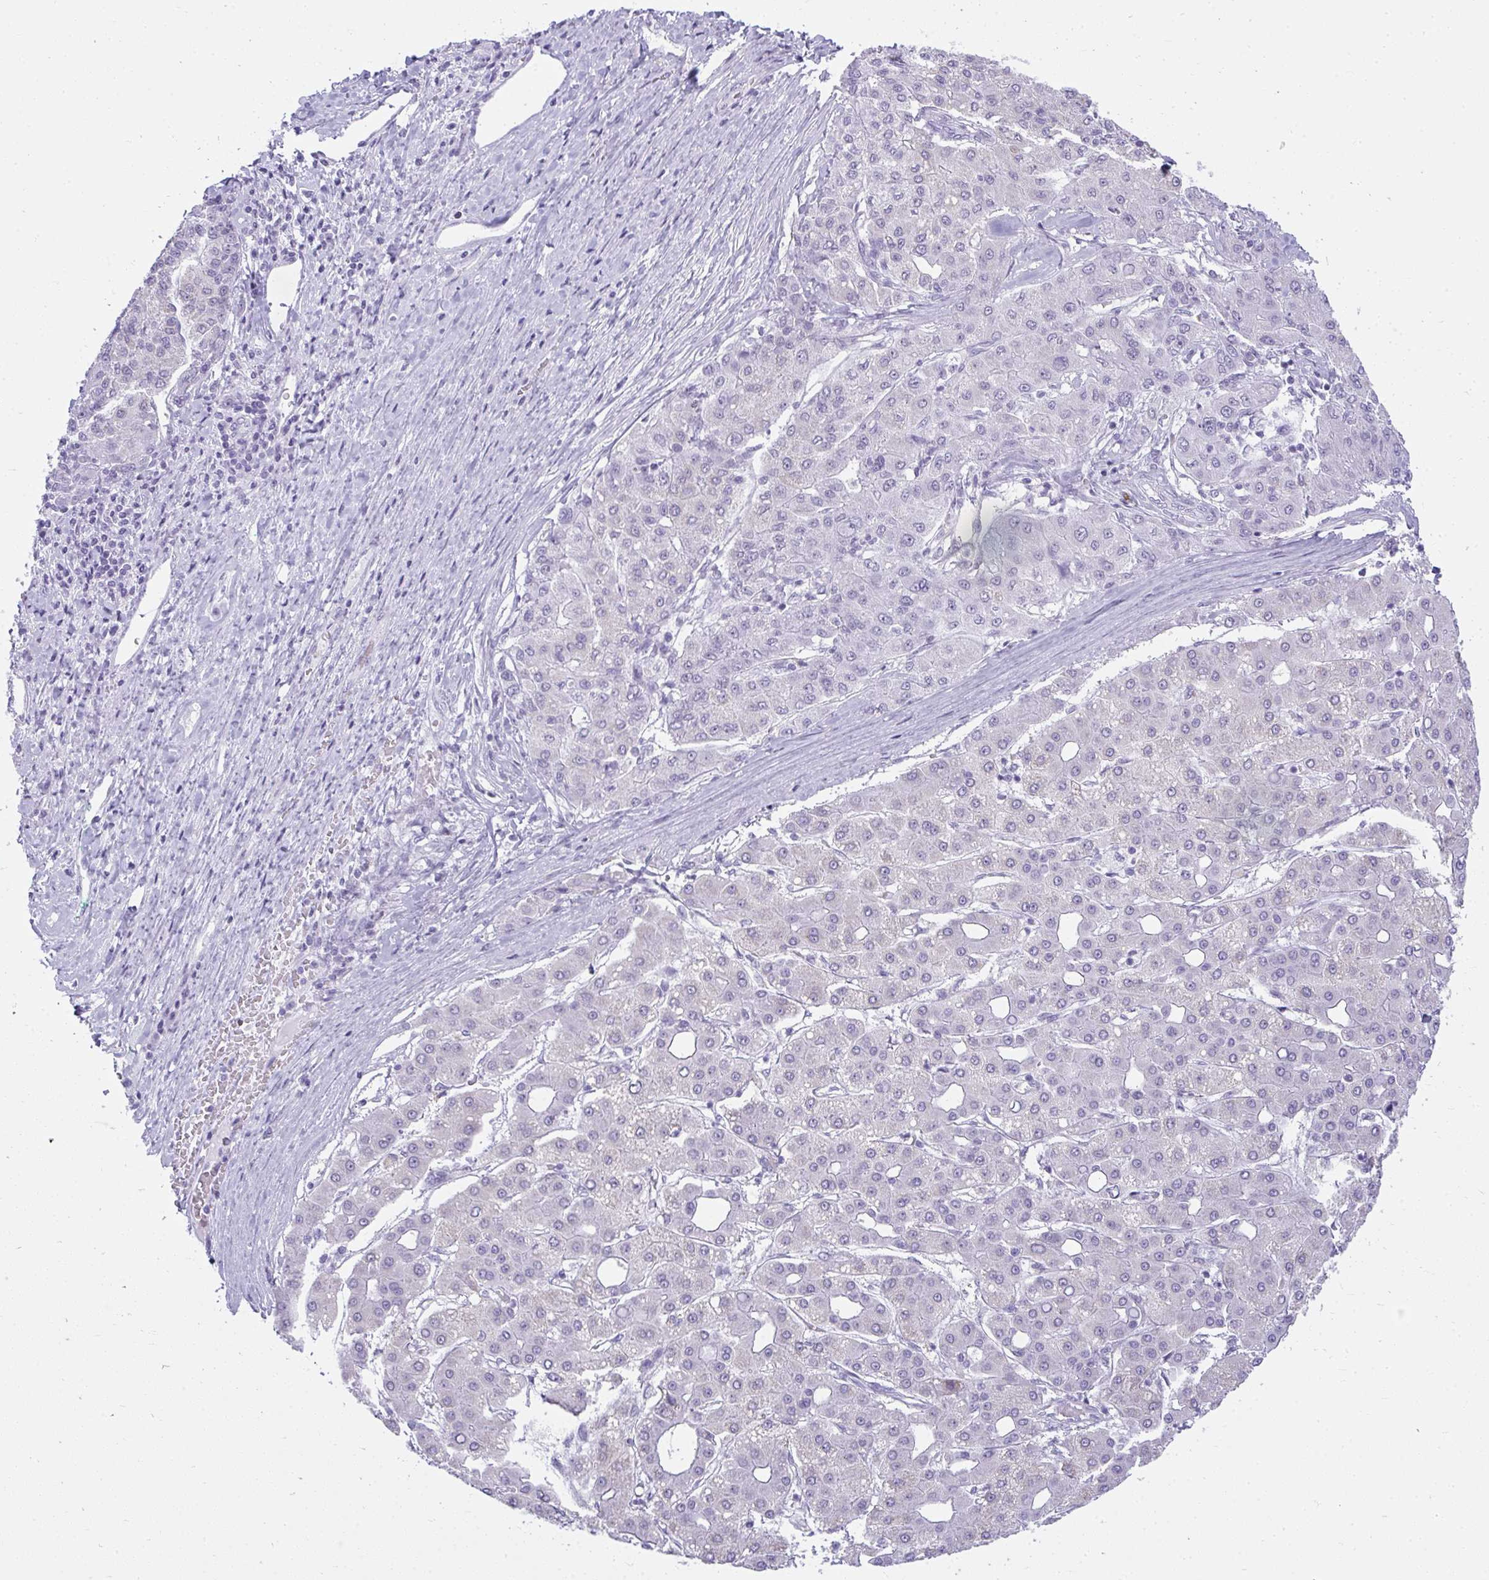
{"staining": {"intensity": "negative", "quantity": "none", "location": "none"}, "tissue": "liver cancer", "cell_type": "Tumor cells", "image_type": "cancer", "snomed": [{"axis": "morphology", "description": "Carcinoma, Hepatocellular, NOS"}, {"axis": "topography", "description": "Liver"}], "caption": "IHC photomicrograph of human liver cancer (hepatocellular carcinoma) stained for a protein (brown), which reveals no positivity in tumor cells.", "gene": "PLA2G1B", "patient": {"sex": "male", "age": 65}}